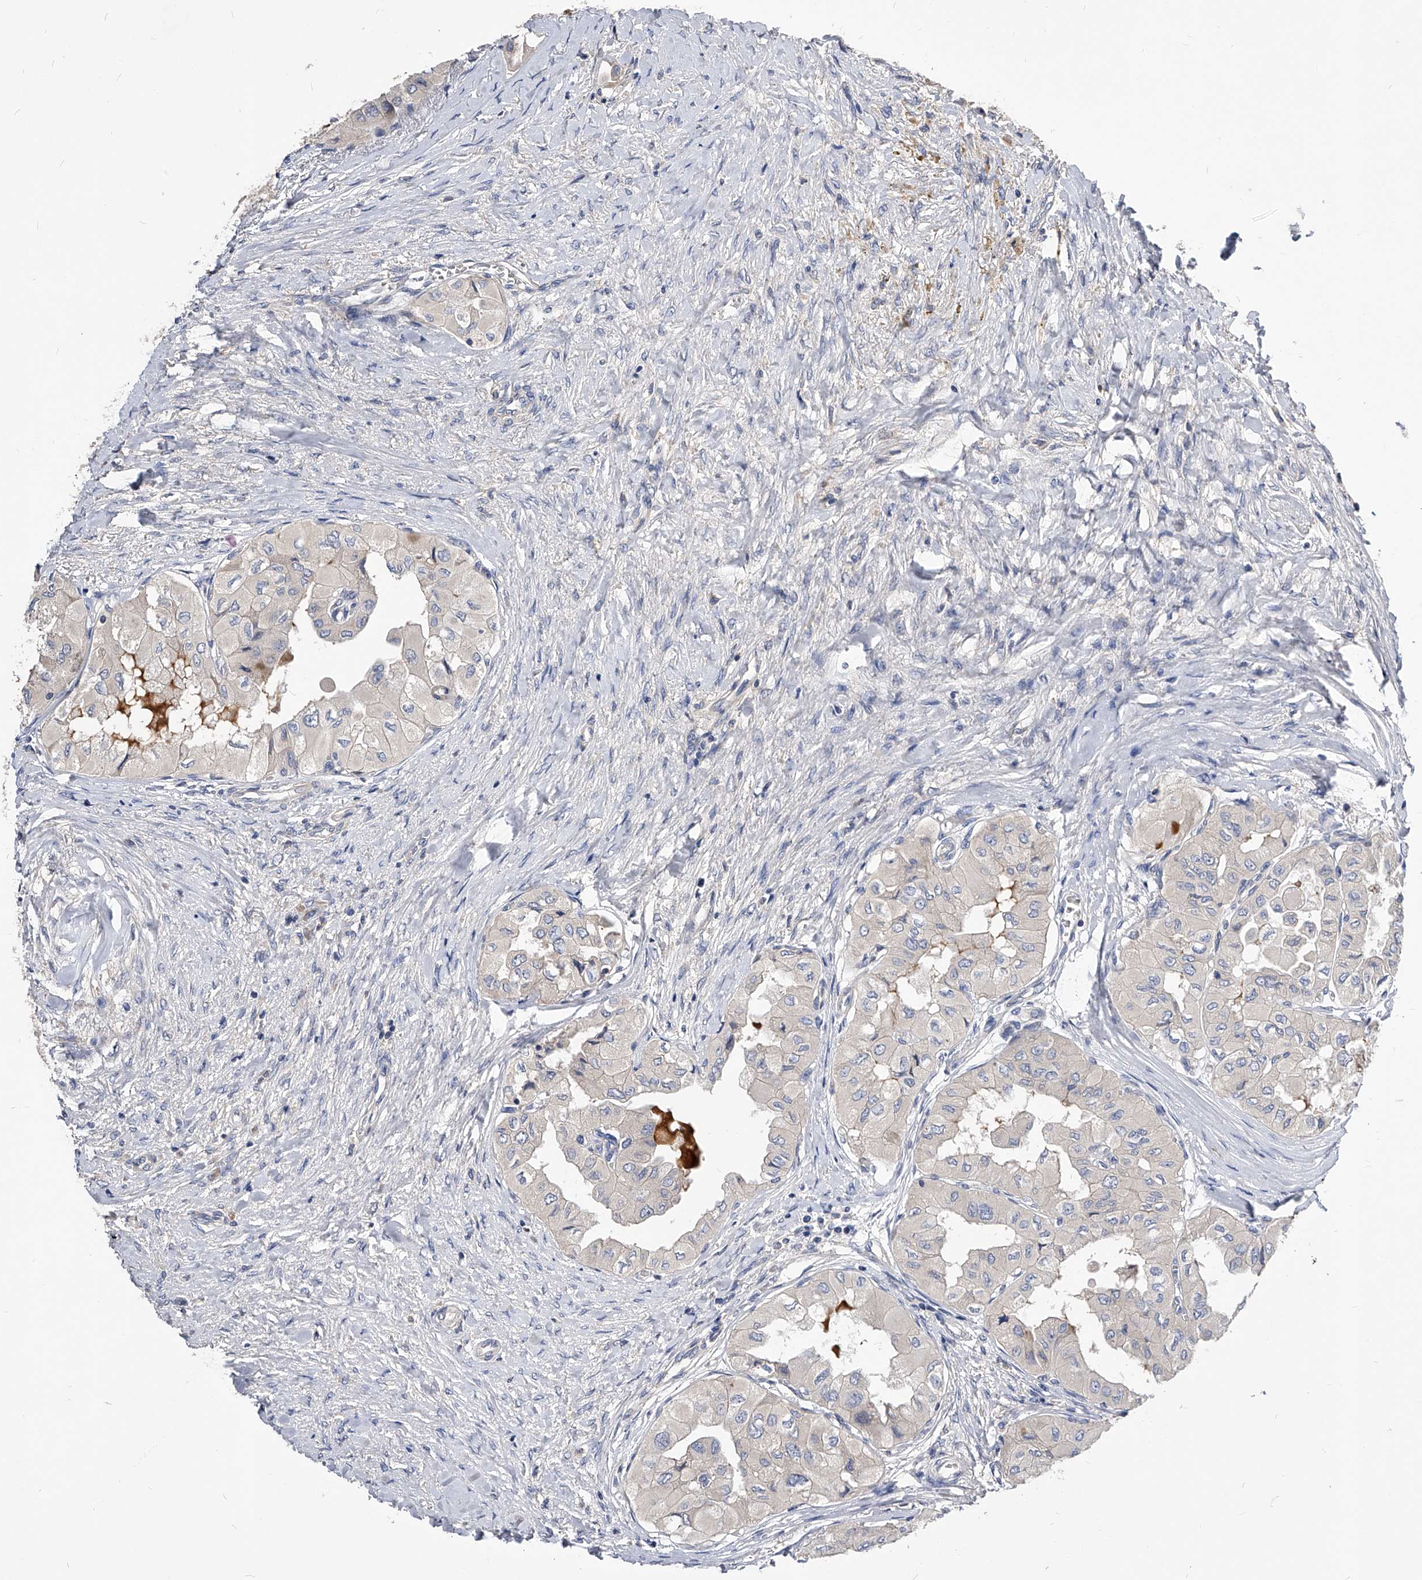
{"staining": {"intensity": "negative", "quantity": "none", "location": "none"}, "tissue": "thyroid cancer", "cell_type": "Tumor cells", "image_type": "cancer", "snomed": [{"axis": "morphology", "description": "Papillary adenocarcinoma, NOS"}, {"axis": "topography", "description": "Thyroid gland"}], "caption": "Immunohistochemistry micrograph of neoplastic tissue: thyroid cancer (papillary adenocarcinoma) stained with DAB (3,3'-diaminobenzidine) exhibits no significant protein expression in tumor cells.", "gene": "ARL4C", "patient": {"sex": "female", "age": 59}}